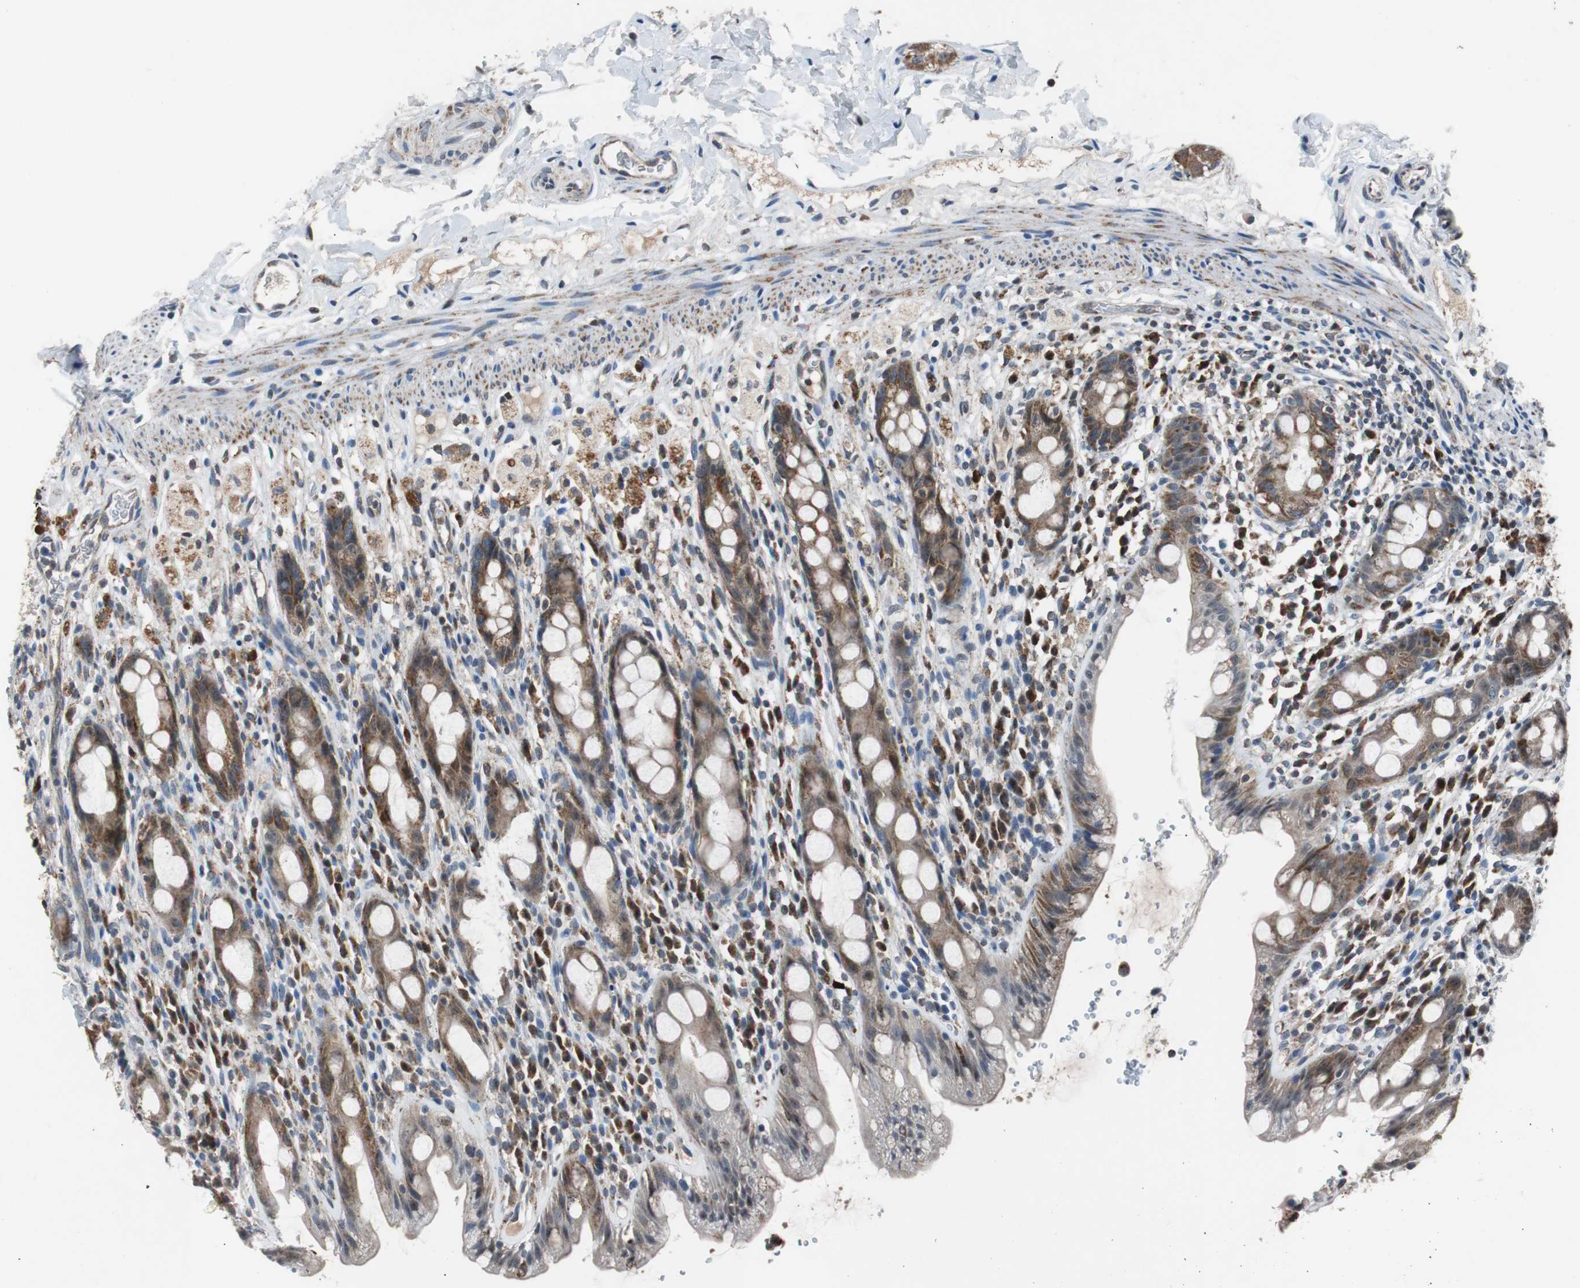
{"staining": {"intensity": "strong", "quantity": ">75%", "location": "cytoplasmic/membranous"}, "tissue": "rectum", "cell_type": "Glandular cells", "image_type": "normal", "snomed": [{"axis": "morphology", "description": "Normal tissue, NOS"}, {"axis": "topography", "description": "Rectum"}], "caption": "Protein analysis of normal rectum exhibits strong cytoplasmic/membranous positivity in approximately >75% of glandular cells. The staining was performed using DAB to visualize the protein expression in brown, while the nuclei were stained in blue with hematoxylin (Magnification: 20x).", "gene": "PITRM1", "patient": {"sex": "male", "age": 44}}